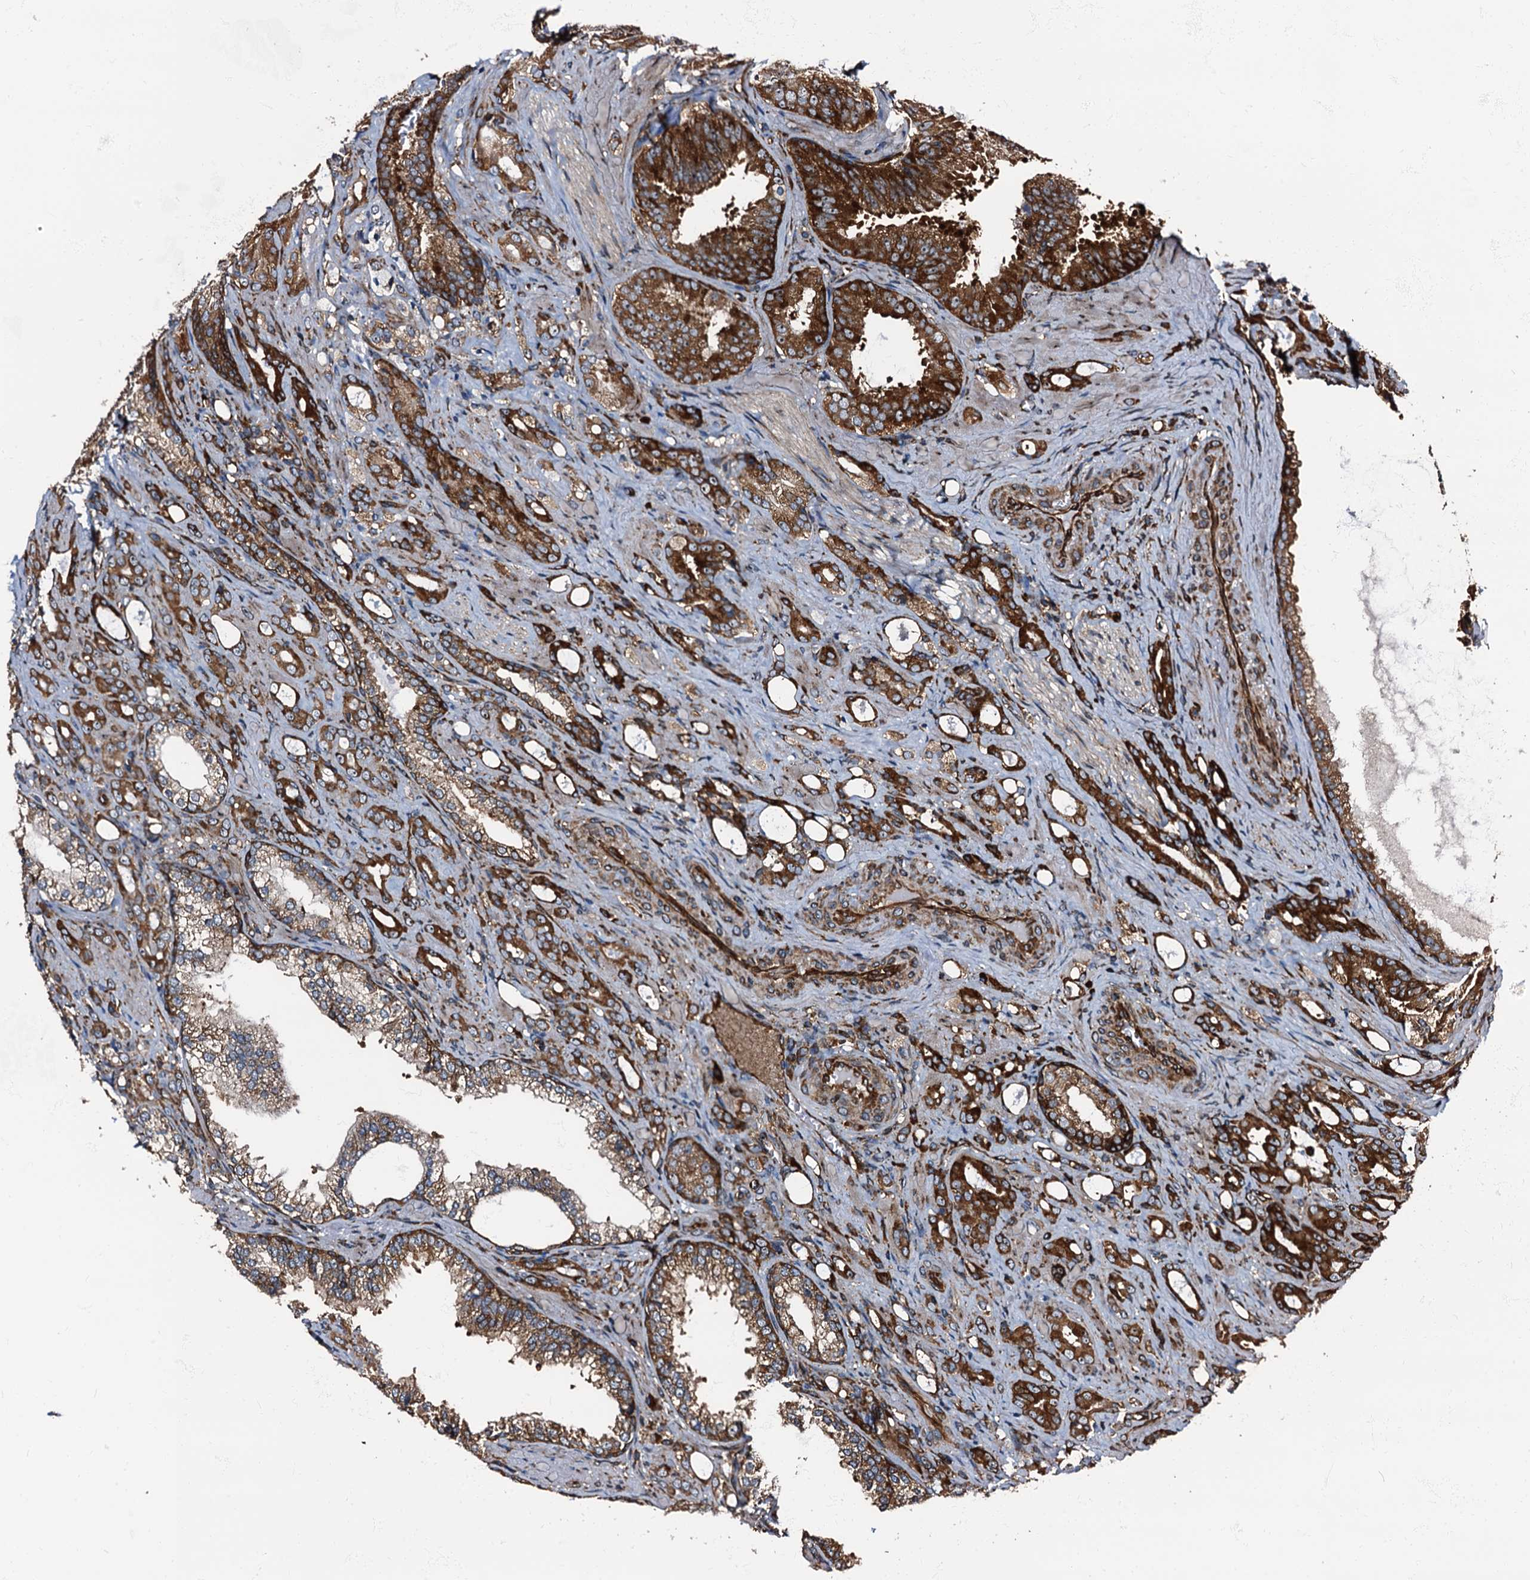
{"staining": {"intensity": "strong", "quantity": "25%-75%", "location": "cytoplasmic/membranous"}, "tissue": "prostate cancer", "cell_type": "Tumor cells", "image_type": "cancer", "snomed": [{"axis": "morphology", "description": "Adenocarcinoma, High grade"}, {"axis": "topography", "description": "Prostate"}], "caption": "This is an image of immunohistochemistry staining of high-grade adenocarcinoma (prostate), which shows strong expression in the cytoplasmic/membranous of tumor cells.", "gene": "ATP2C1", "patient": {"sex": "male", "age": 72}}